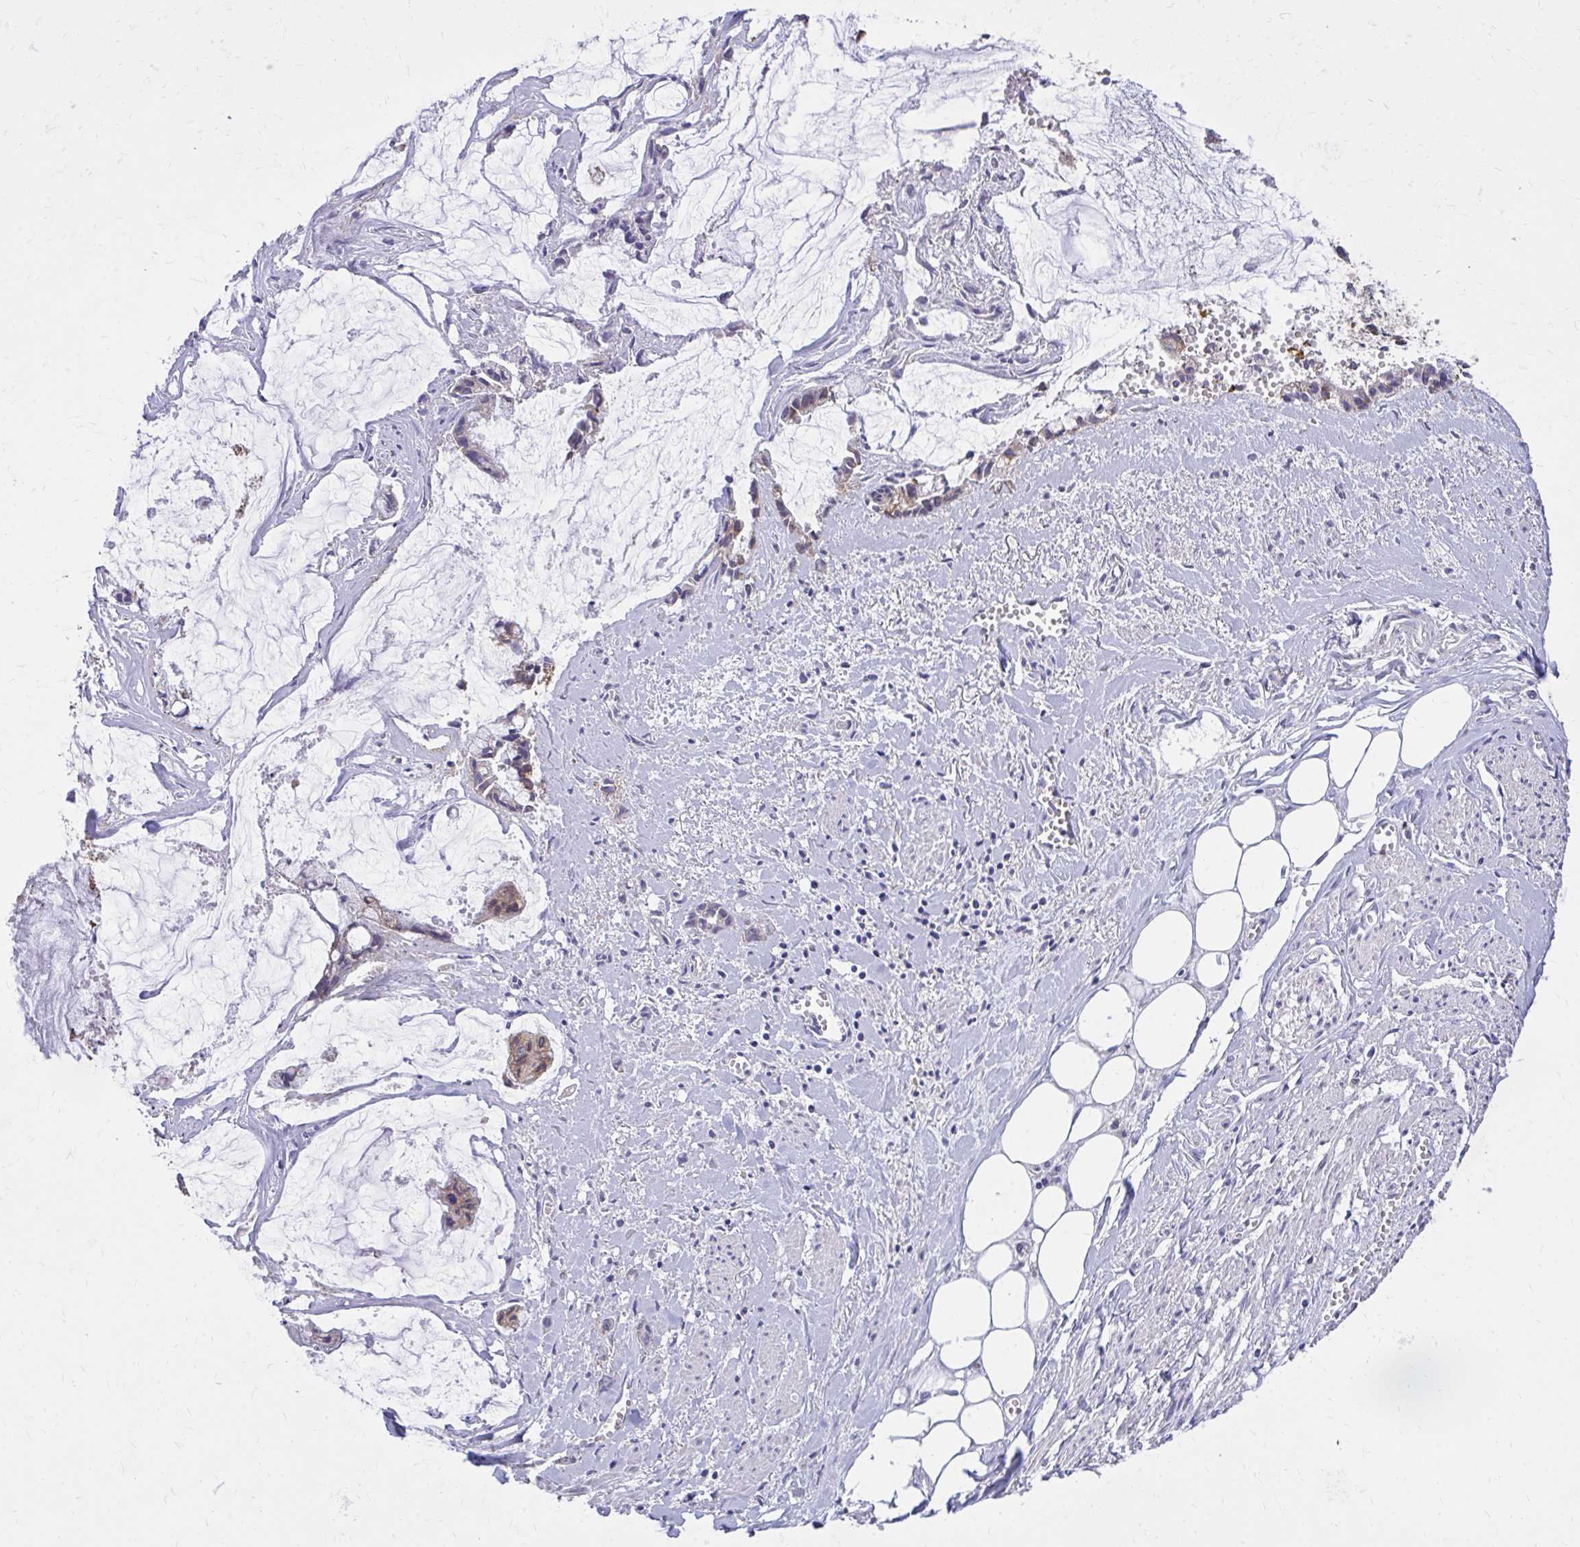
{"staining": {"intensity": "negative", "quantity": "none", "location": "none"}, "tissue": "ovarian cancer", "cell_type": "Tumor cells", "image_type": "cancer", "snomed": [{"axis": "morphology", "description": "Cystadenocarcinoma, mucinous, NOS"}, {"axis": "topography", "description": "Ovary"}], "caption": "Protein analysis of mucinous cystadenocarcinoma (ovarian) reveals no significant positivity in tumor cells.", "gene": "EPB41L1", "patient": {"sex": "female", "age": 90}}